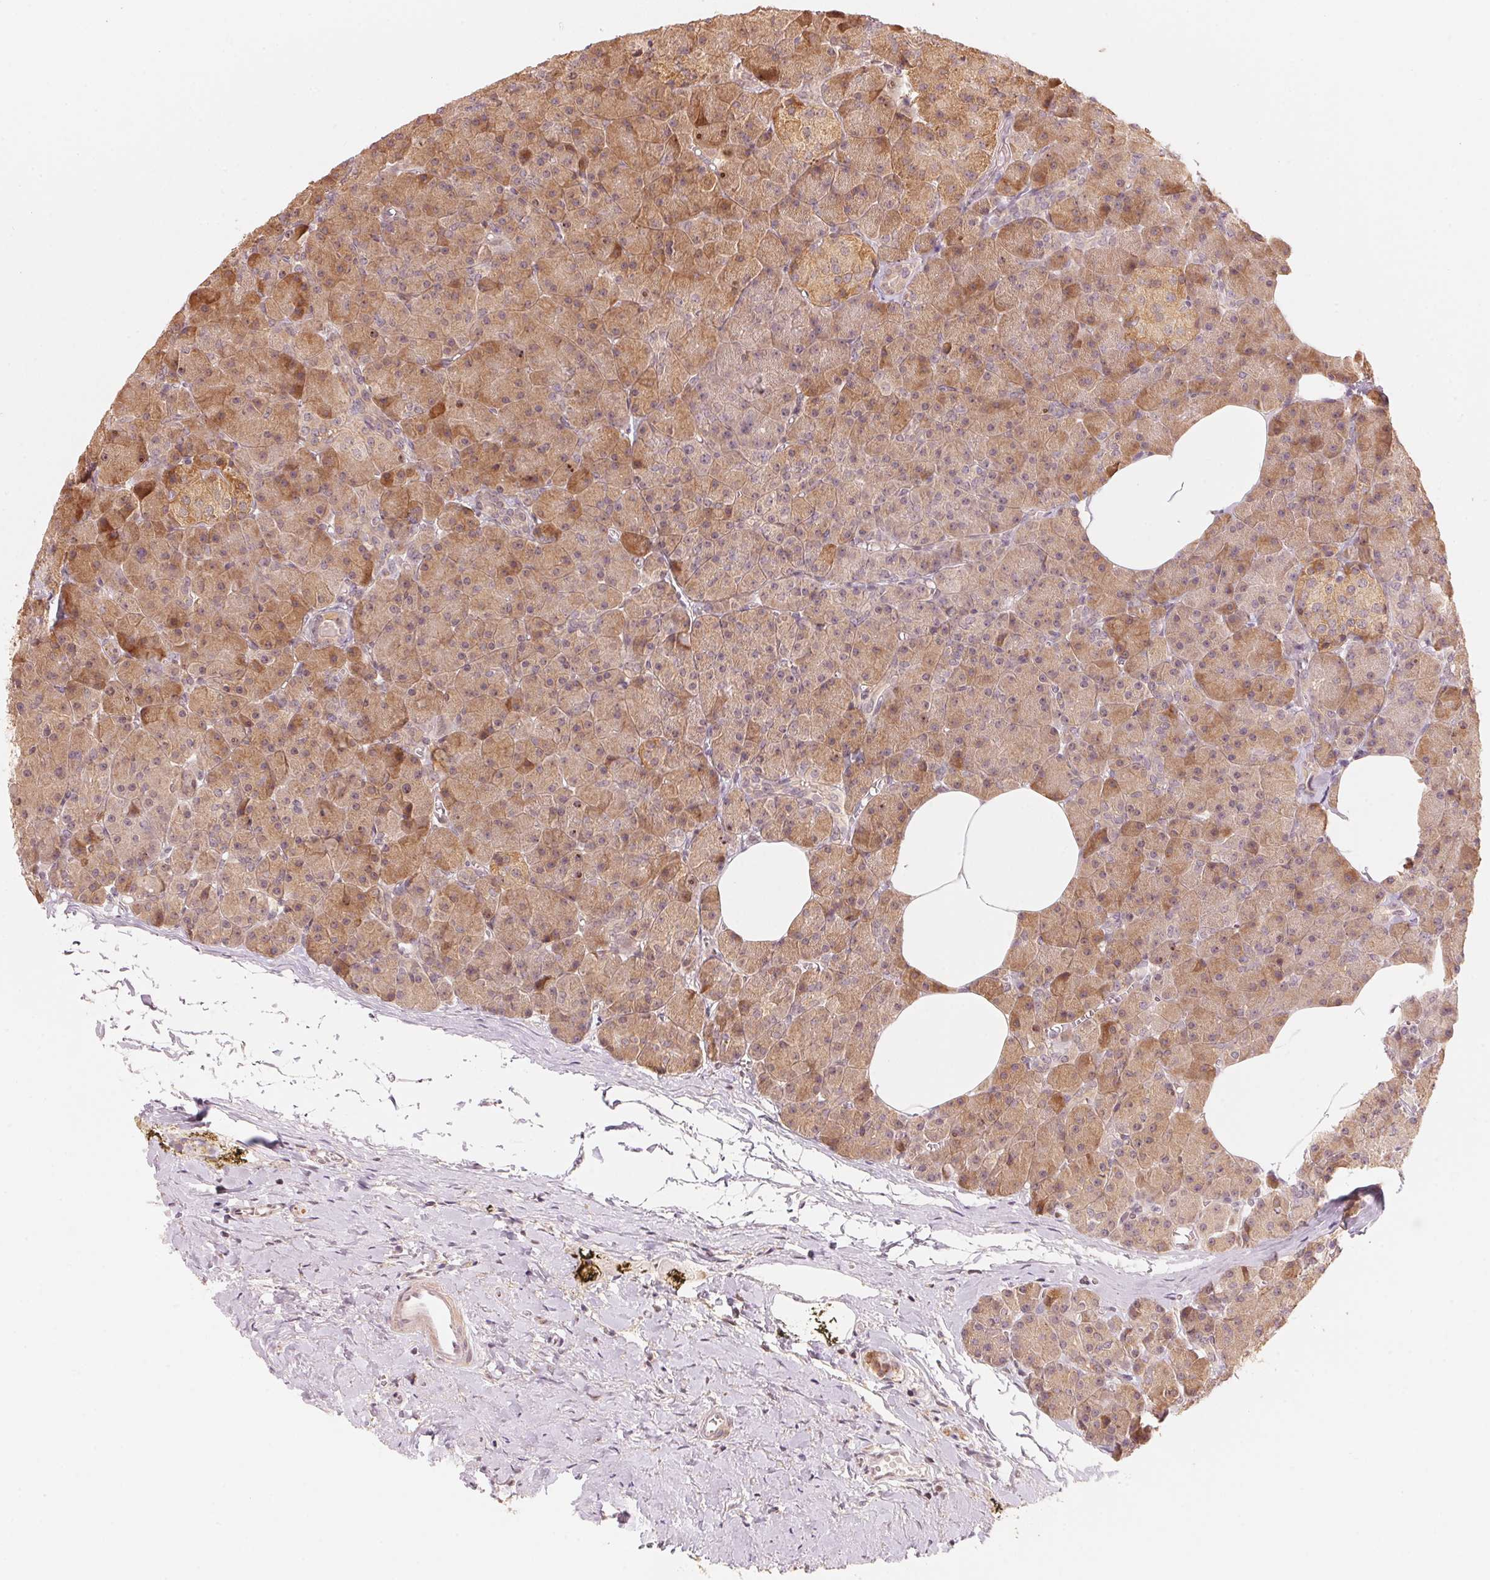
{"staining": {"intensity": "weak", "quantity": "25%-75%", "location": "cytoplasmic/membranous"}, "tissue": "pancreas", "cell_type": "Exocrine glandular cells", "image_type": "normal", "snomed": [{"axis": "morphology", "description": "Normal tissue, NOS"}, {"axis": "topography", "description": "Pancreas"}], "caption": "A photomicrograph showing weak cytoplasmic/membranous expression in approximately 25%-75% of exocrine glandular cells in unremarkable pancreas, as visualized by brown immunohistochemical staining.", "gene": "PRKN", "patient": {"sex": "female", "age": 45}}